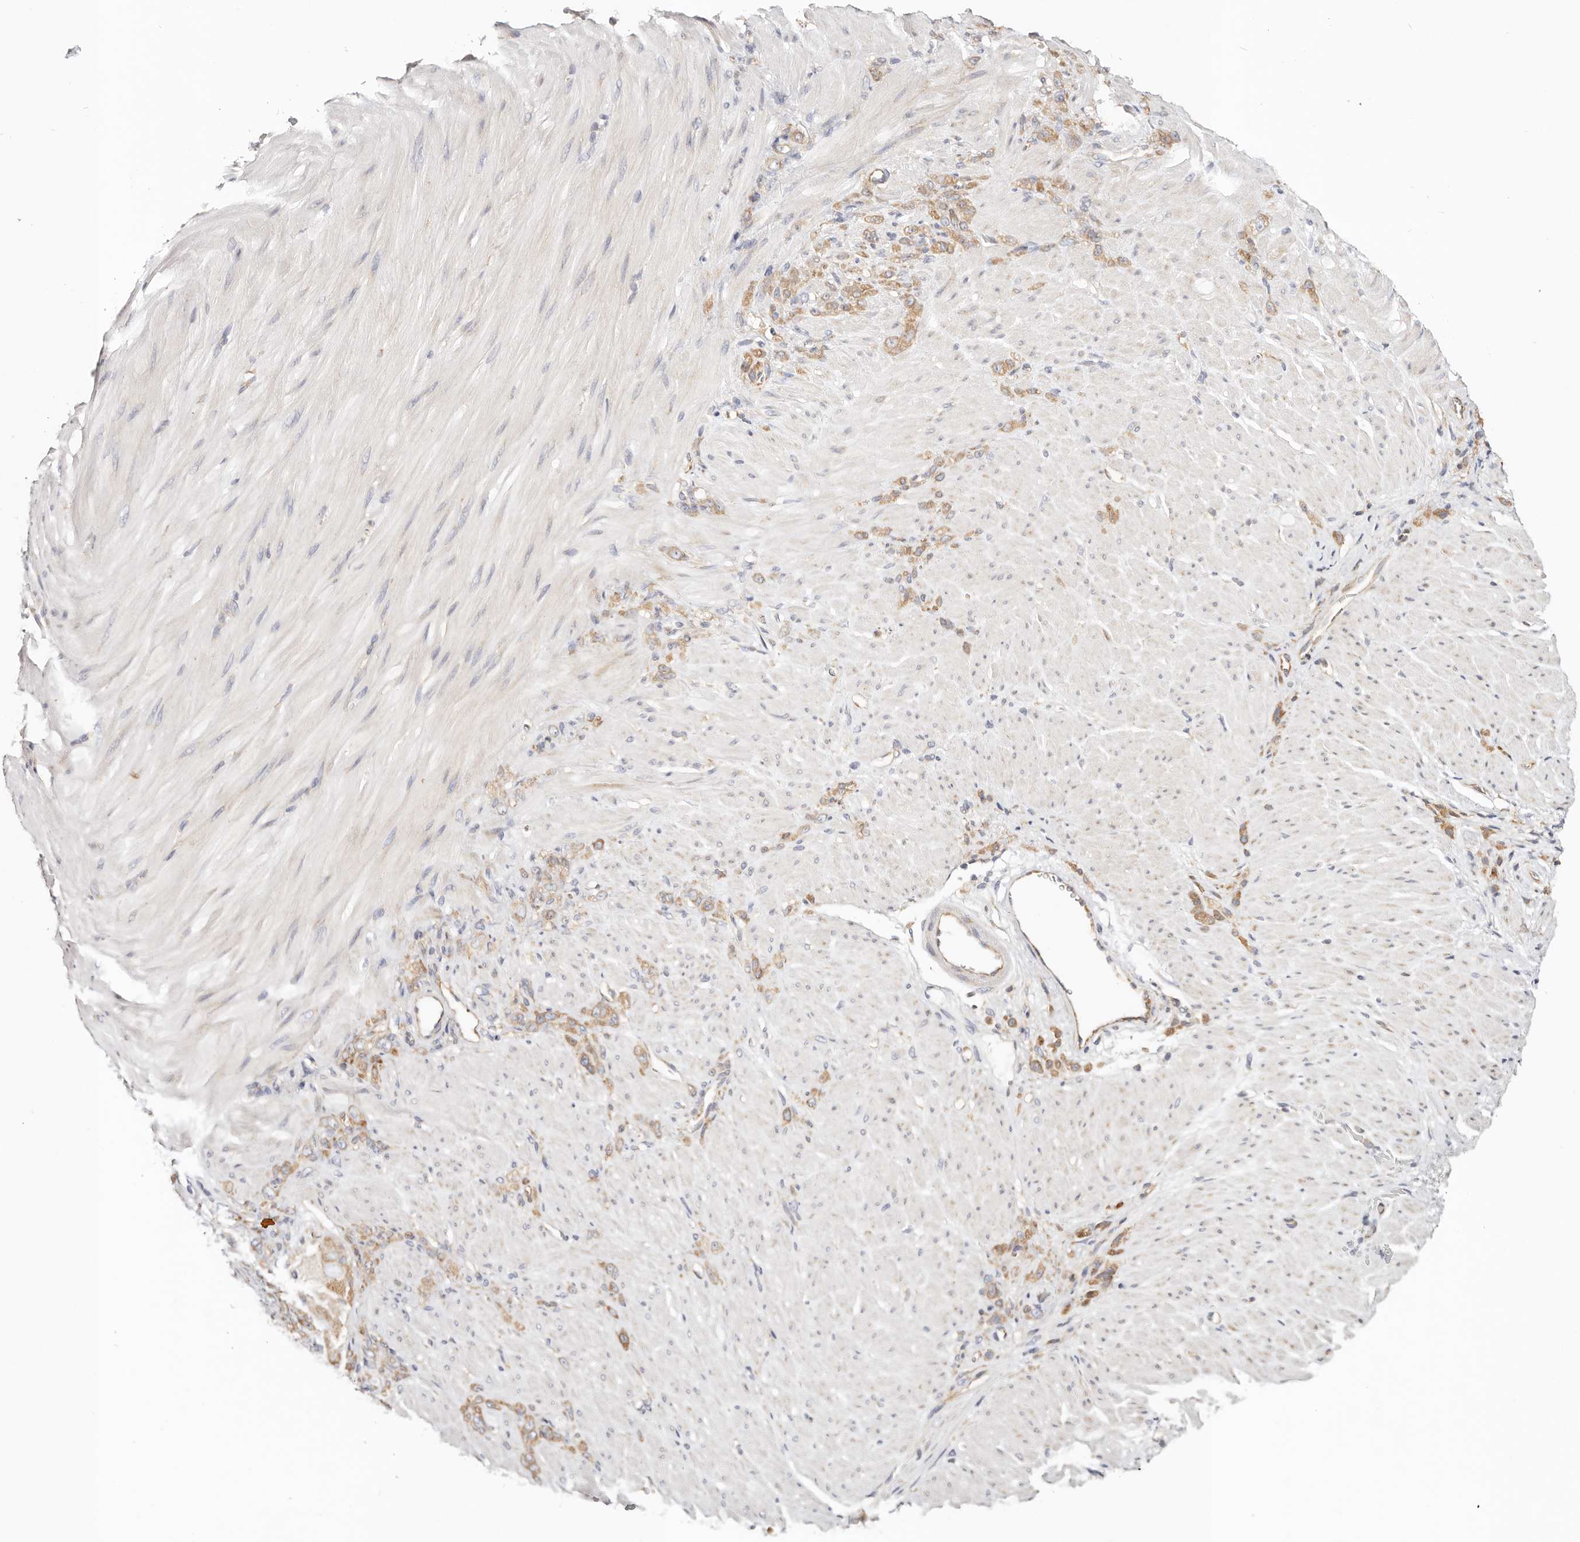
{"staining": {"intensity": "moderate", "quantity": ">75%", "location": "cytoplasmic/membranous"}, "tissue": "stomach cancer", "cell_type": "Tumor cells", "image_type": "cancer", "snomed": [{"axis": "morphology", "description": "Normal tissue, NOS"}, {"axis": "morphology", "description": "Adenocarcinoma, NOS"}, {"axis": "topography", "description": "Stomach"}], "caption": "This image shows immunohistochemistry (IHC) staining of human stomach cancer, with medium moderate cytoplasmic/membranous positivity in approximately >75% of tumor cells.", "gene": "GNA13", "patient": {"sex": "male", "age": 82}}